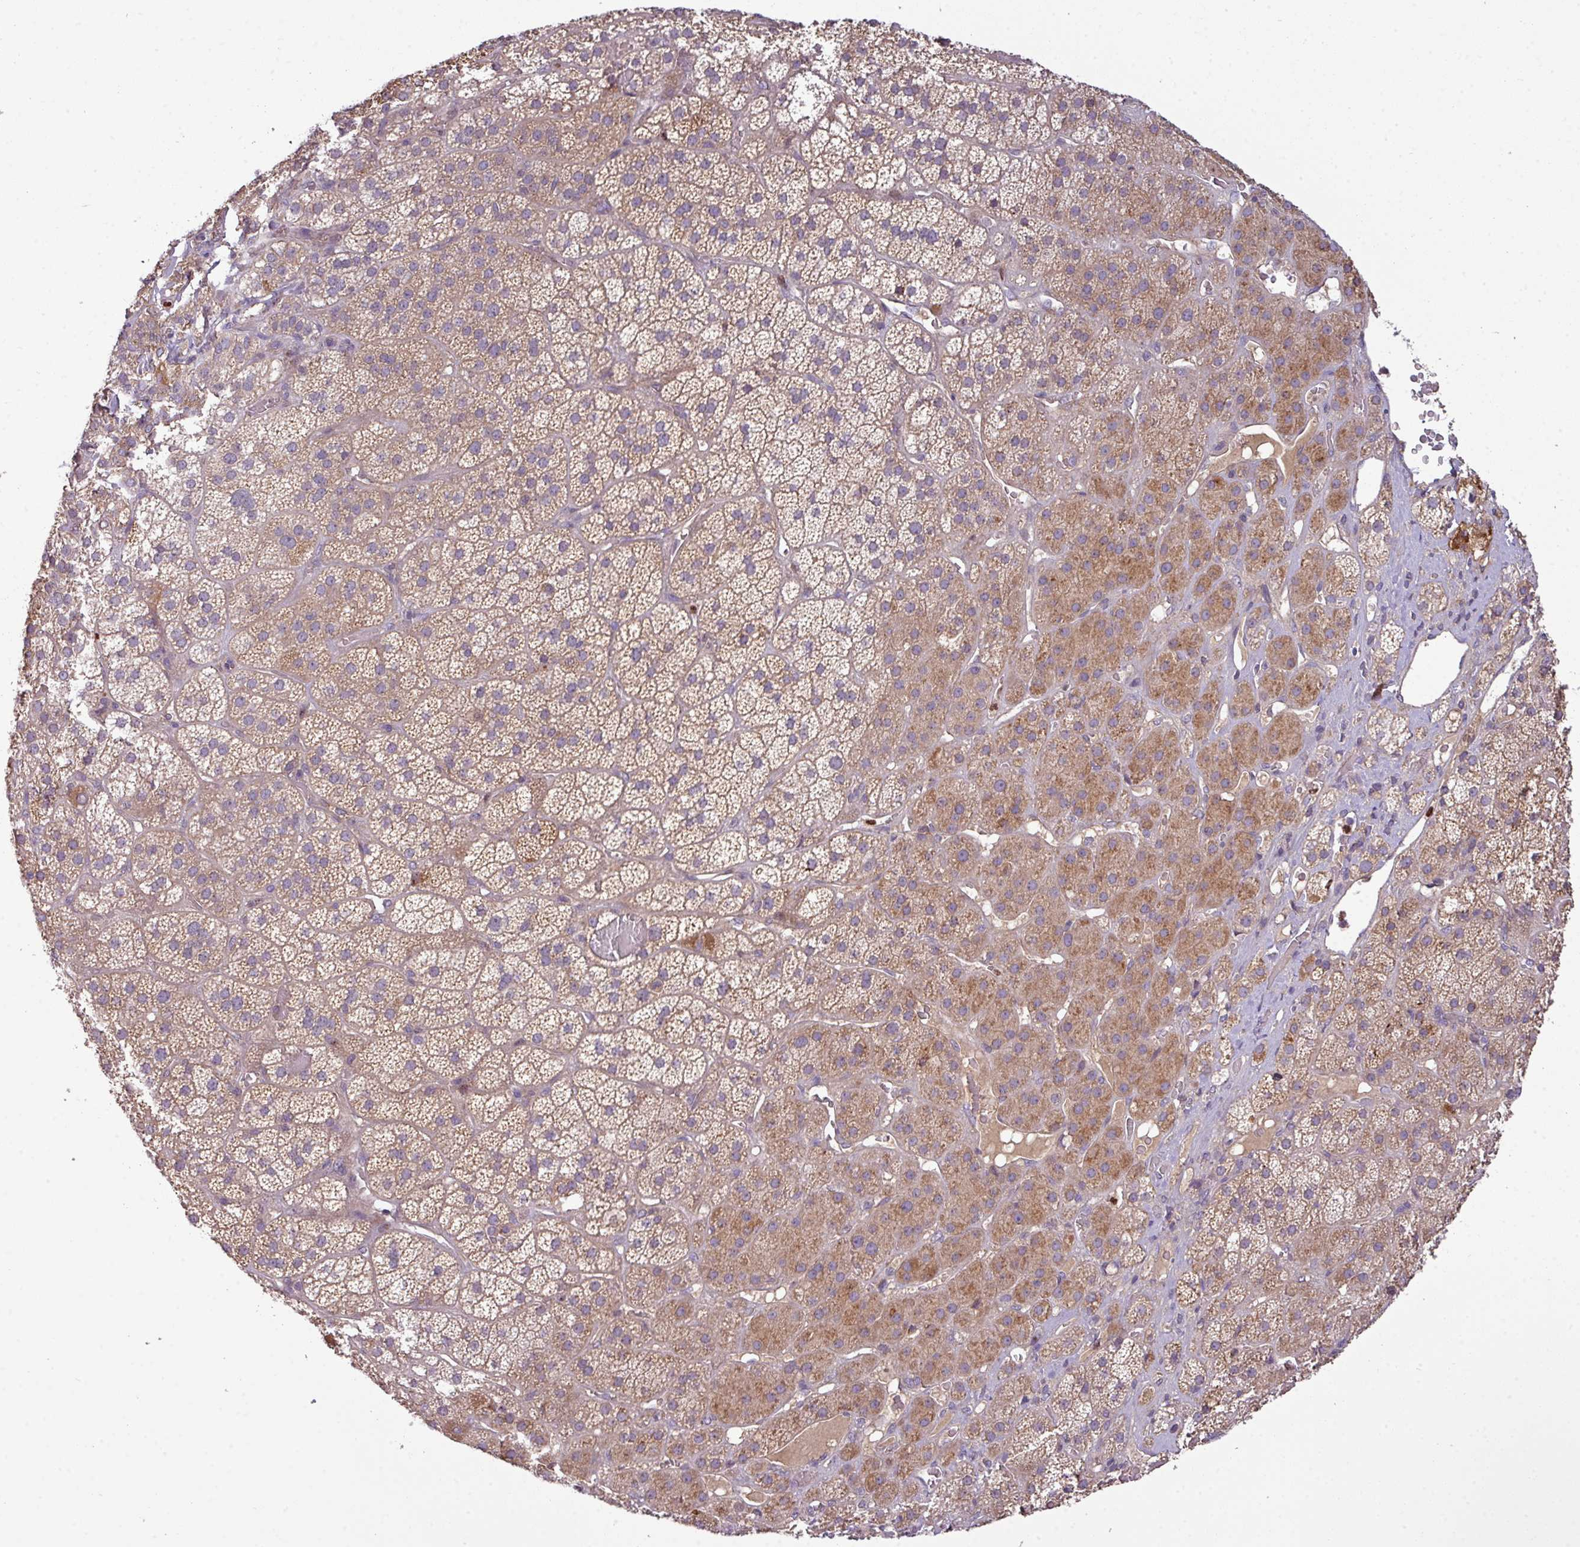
{"staining": {"intensity": "moderate", "quantity": ">75%", "location": "cytoplasmic/membranous"}, "tissue": "adrenal gland", "cell_type": "Glandular cells", "image_type": "normal", "snomed": [{"axis": "morphology", "description": "Normal tissue, NOS"}, {"axis": "topography", "description": "Adrenal gland"}], "caption": "About >75% of glandular cells in benign human adrenal gland demonstrate moderate cytoplasmic/membranous protein positivity as visualized by brown immunohistochemical staining.", "gene": "PAPLN", "patient": {"sex": "male", "age": 57}}